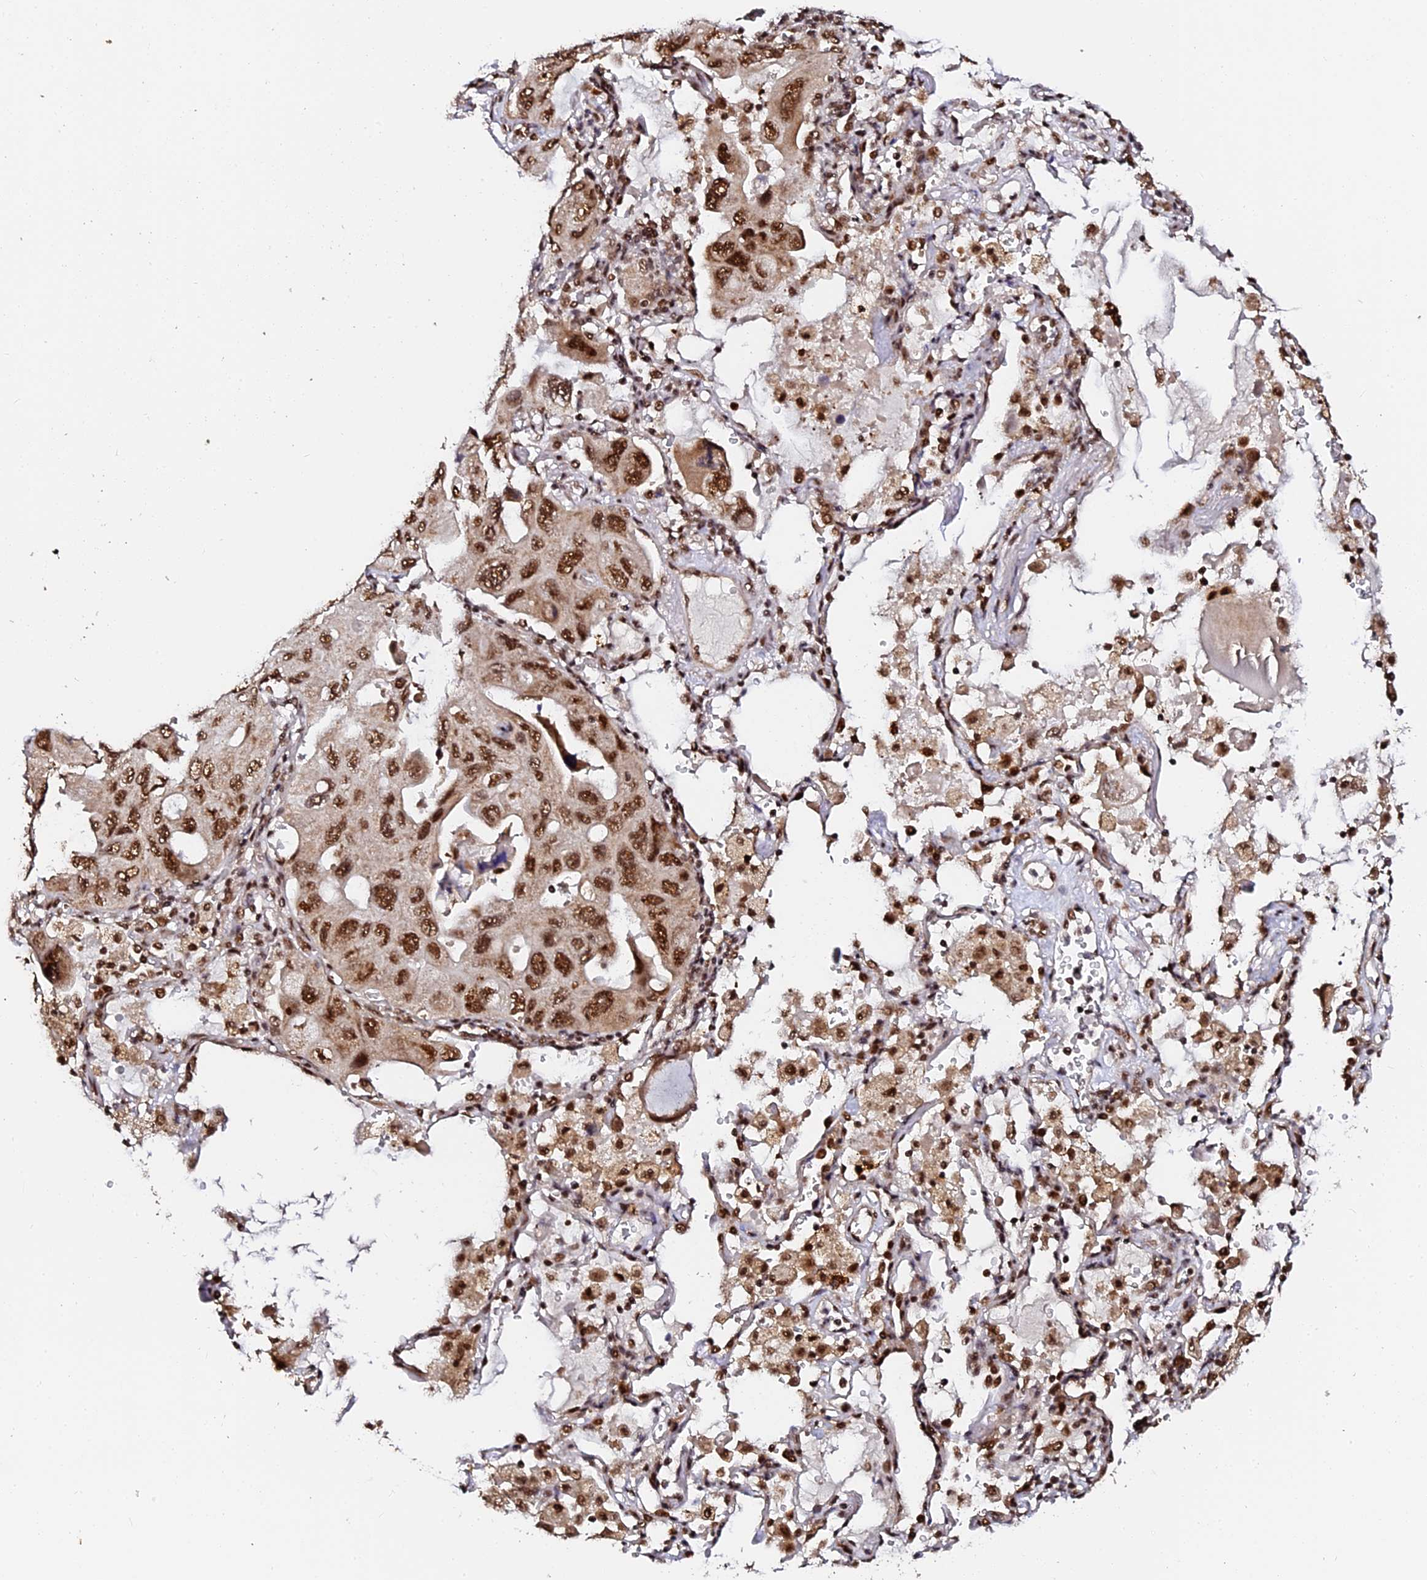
{"staining": {"intensity": "strong", "quantity": ">75%", "location": "nuclear"}, "tissue": "lung cancer", "cell_type": "Tumor cells", "image_type": "cancer", "snomed": [{"axis": "morphology", "description": "Squamous cell carcinoma, NOS"}, {"axis": "topography", "description": "Lung"}], "caption": "A high amount of strong nuclear expression is identified in about >75% of tumor cells in lung cancer tissue. (brown staining indicates protein expression, while blue staining denotes nuclei).", "gene": "MCRS1", "patient": {"sex": "female", "age": 73}}